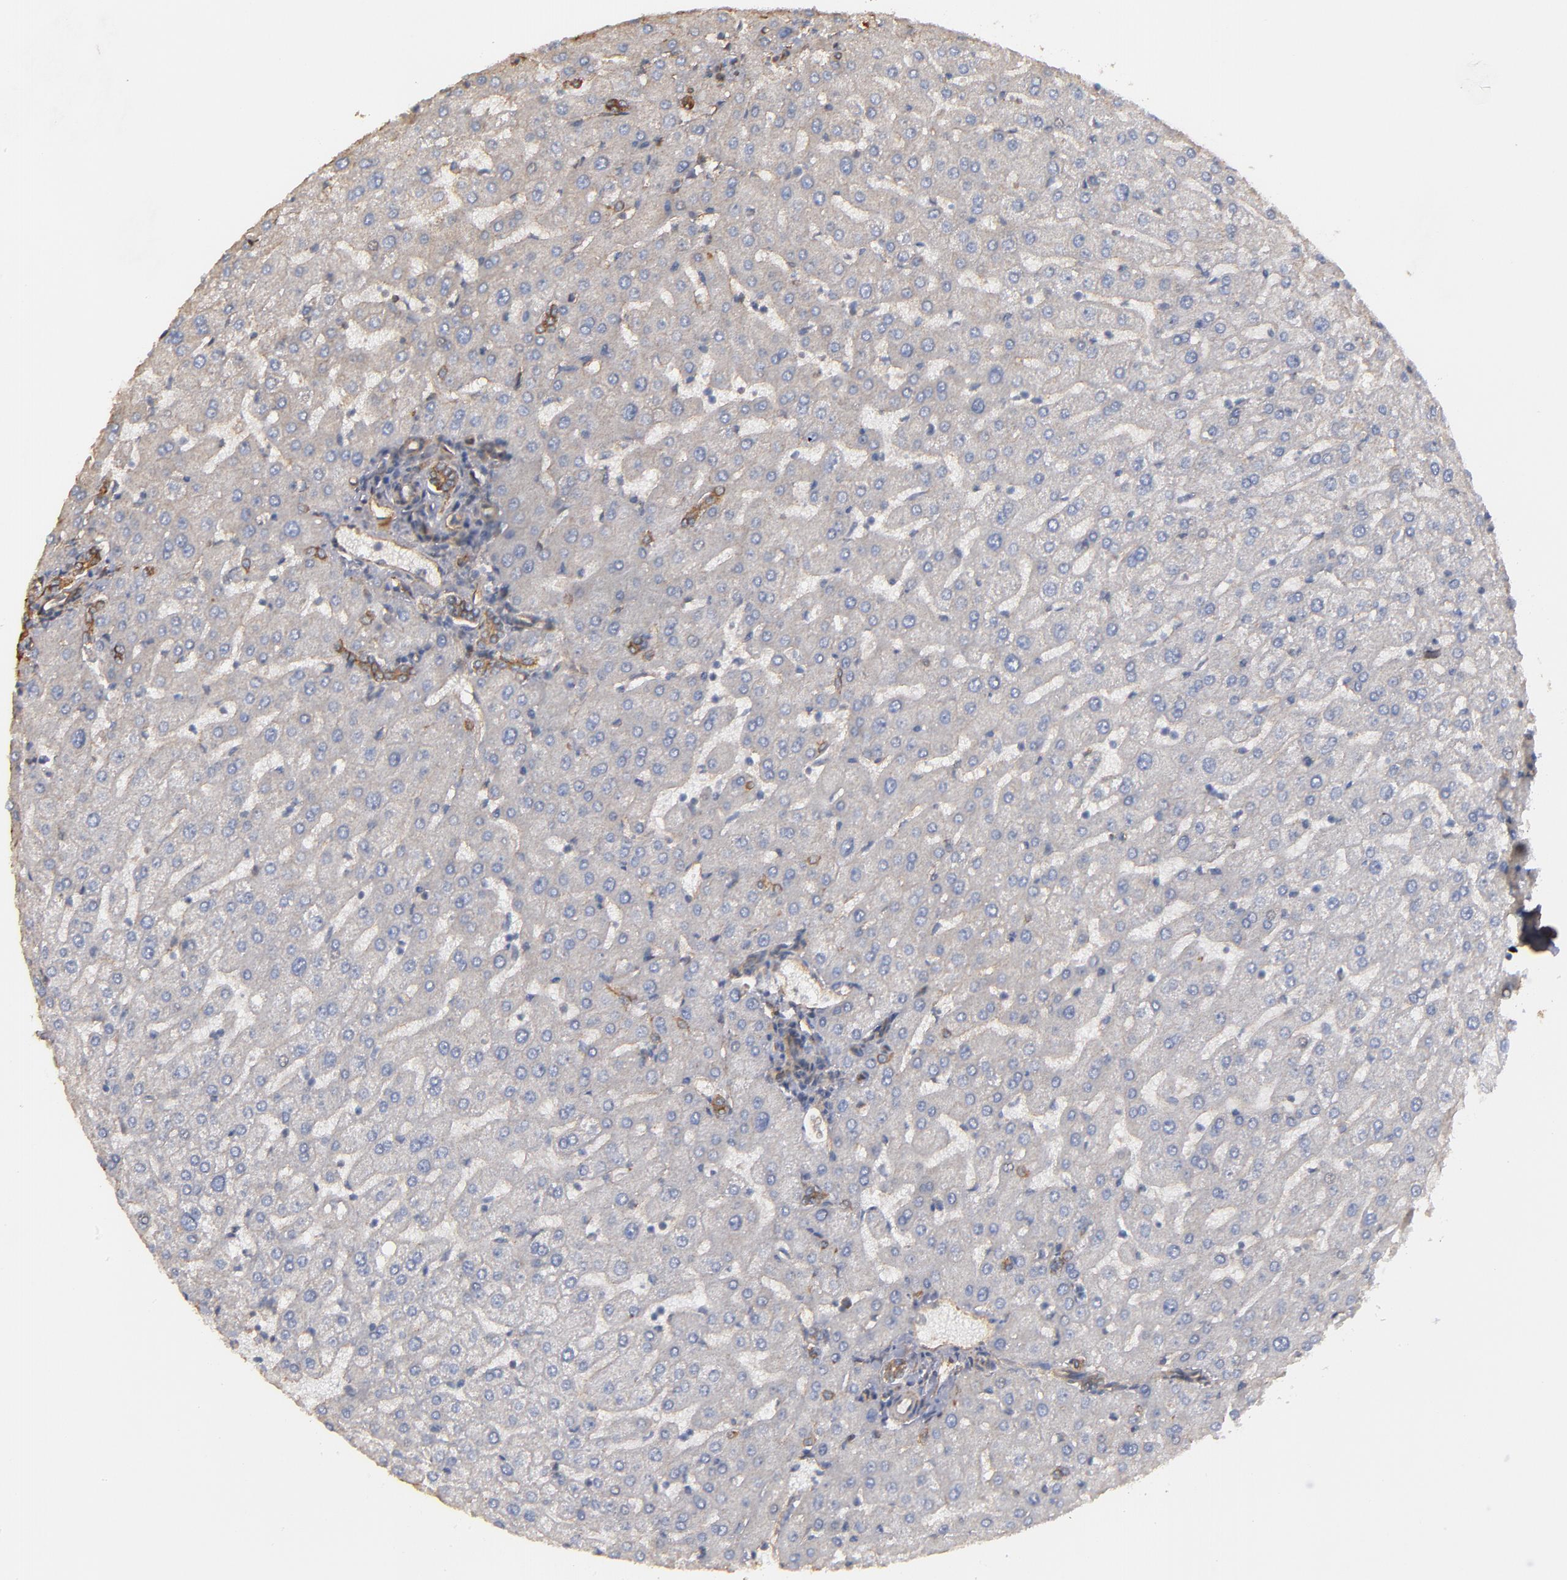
{"staining": {"intensity": "moderate", "quantity": ">75%", "location": "cytoplasmic/membranous"}, "tissue": "liver", "cell_type": "Cholangiocytes", "image_type": "normal", "snomed": [{"axis": "morphology", "description": "Normal tissue, NOS"}, {"axis": "morphology", "description": "Fibrosis, NOS"}, {"axis": "topography", "description": "Liver"}], "caption": "Liver stained for a protein (brown) exhibits moderate cytoplasmic/membranous positive positivity in approximately >75% of cholangiocytes.", "gene": "DMD", "patient": {"sex": "female", "age": 29}}